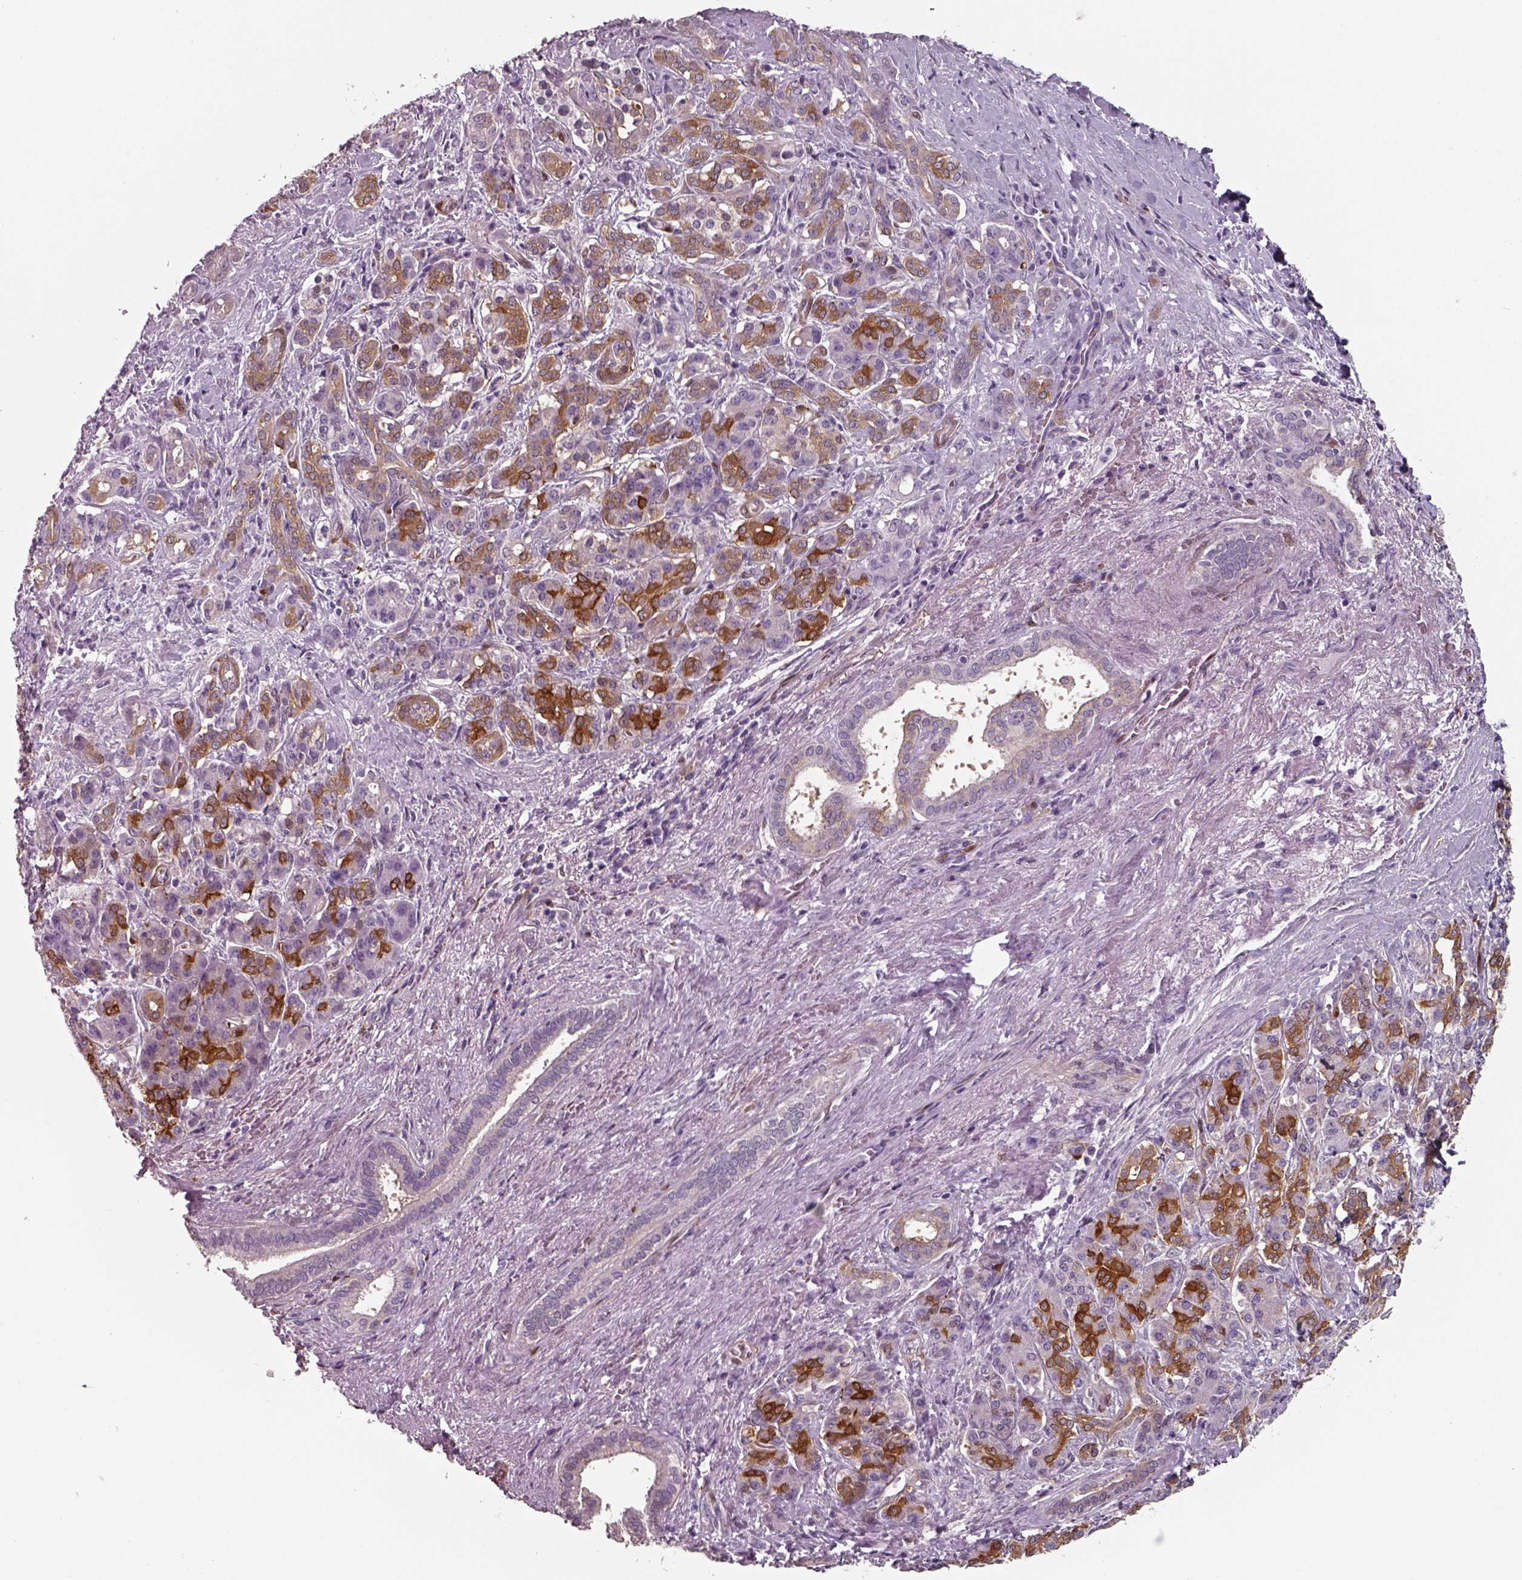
{"staining": {"intensity": "negative", "quantity": "none", "location": "none"}, "tissue": "pancreatic cancer", "cell_type": "Tumor cells", "image_type": "cancer", "snomed": [{"axis": "morphology", "description": "Normal tissue, NOS"}, {"axis": "morphology", "description": "Inflammation, NOS"}, {"axis": "morphology", "description": "Adenocarcinoma, NOS"}, {"axis": "topography", "description": "Pancreas"}], "caption": "A high-resolution histopathology image shows IHC staining of pancreatic cancer (adenocarcinoma), which displays no significant staining in tumor cells.", "gene": "ISYNA1", "patient": {"sex": "male", "age": 57}}